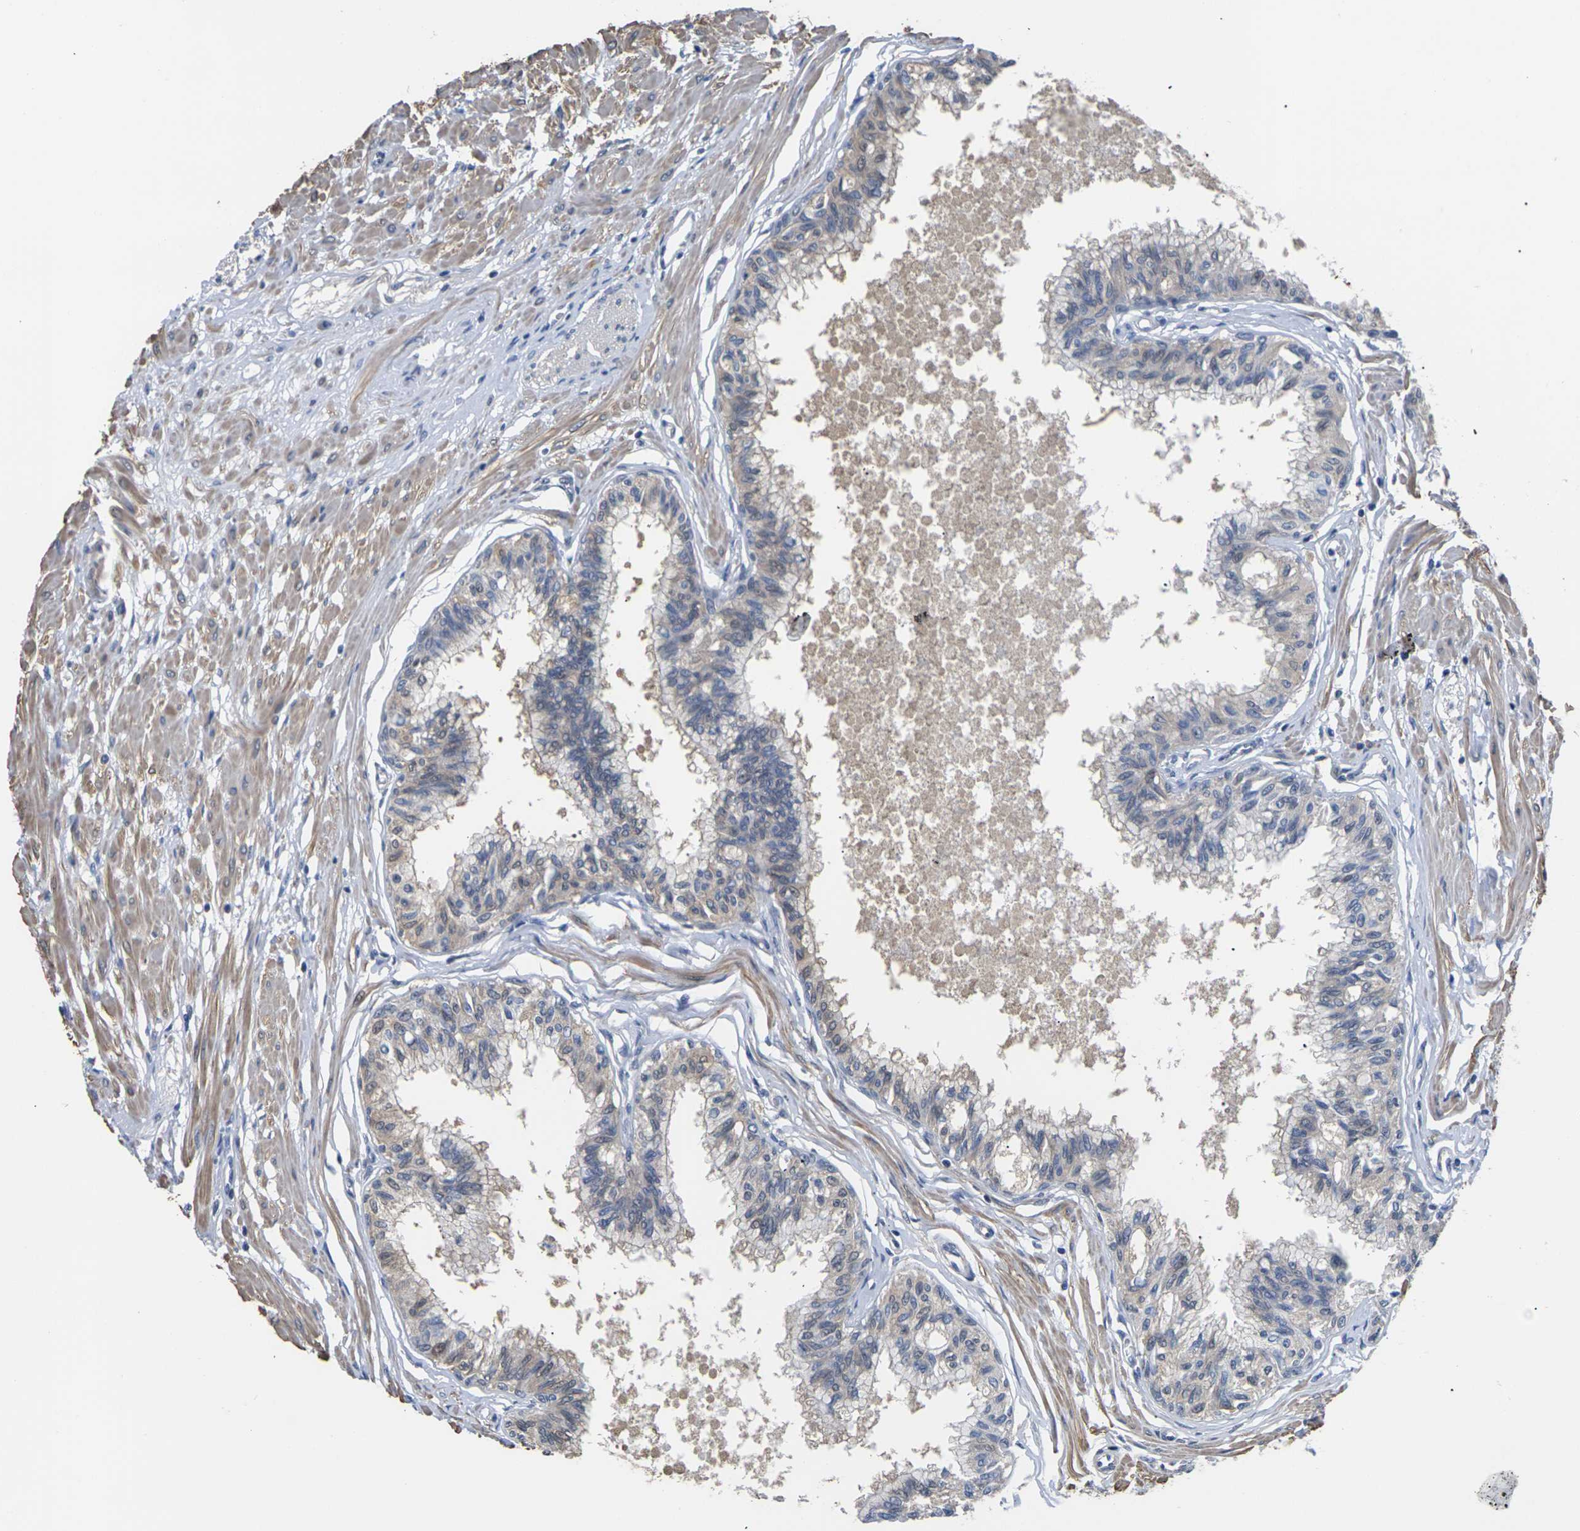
{"staining": {"intensity": "weak", "quantity": "25%-75%", "location": "cytoplasmic/membranous"}, "tissue": "prostate", "cell_type": "Glandular cells", "image_type": "normal", "snomed": [{"axis": "morphology", "description": "Normal tissue, NOS"}, {"axis": "topography", "description": "Prostate"}, {"axis": "topography", "description": "Seminal veicle"}], "caption": "Protein analysis of unremarkable prostate exhibits weak cytoplasmic/membranous positivity in approximately 25%-75% of glandular cells. (brown staining indicates protein expression, while blue staining denotes nuclei).", "gene": "ST6GAL2", "patient": {"sex": "male", "age": 60}}